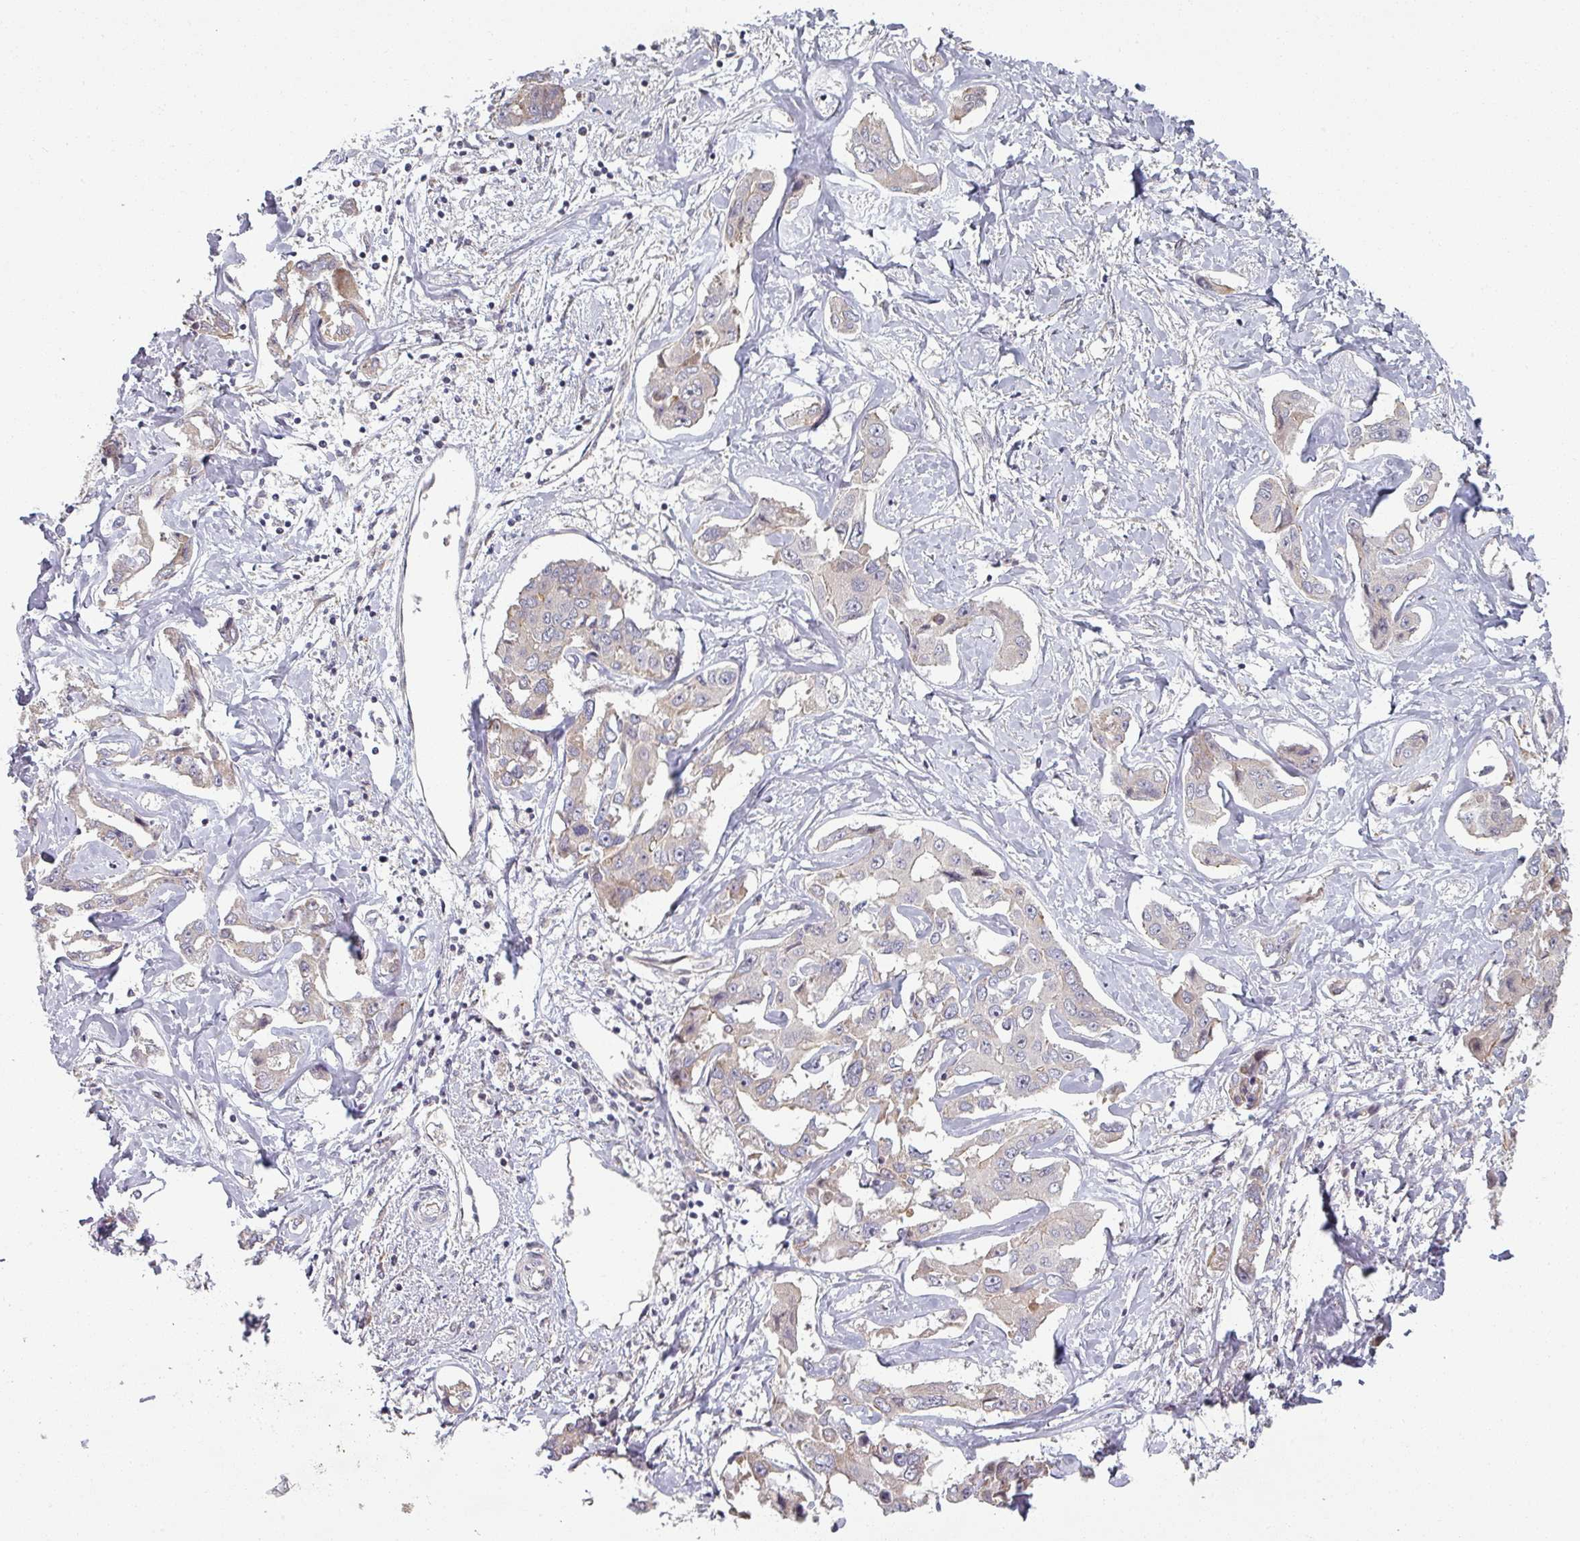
{"staining": {"intensity": "negative", "quantity": "none", "location": "none"}, "tissue": "liver cancer", "cell_type": "Tumor cells", "image_type": "cancer", "snomed": [{"axis": "morphology", "description": "Cholangiocarcinoma"}, {"axis": "topography", "description": "Liver"}], "caption": "This is an immunohistochemistry (IHC) photomicrograph of cholangiocarcinoma (liver). There is no expression in tumor cells.", "gene": "PLEKHJ1", "patient": {"sex": "male", "age": 59}}